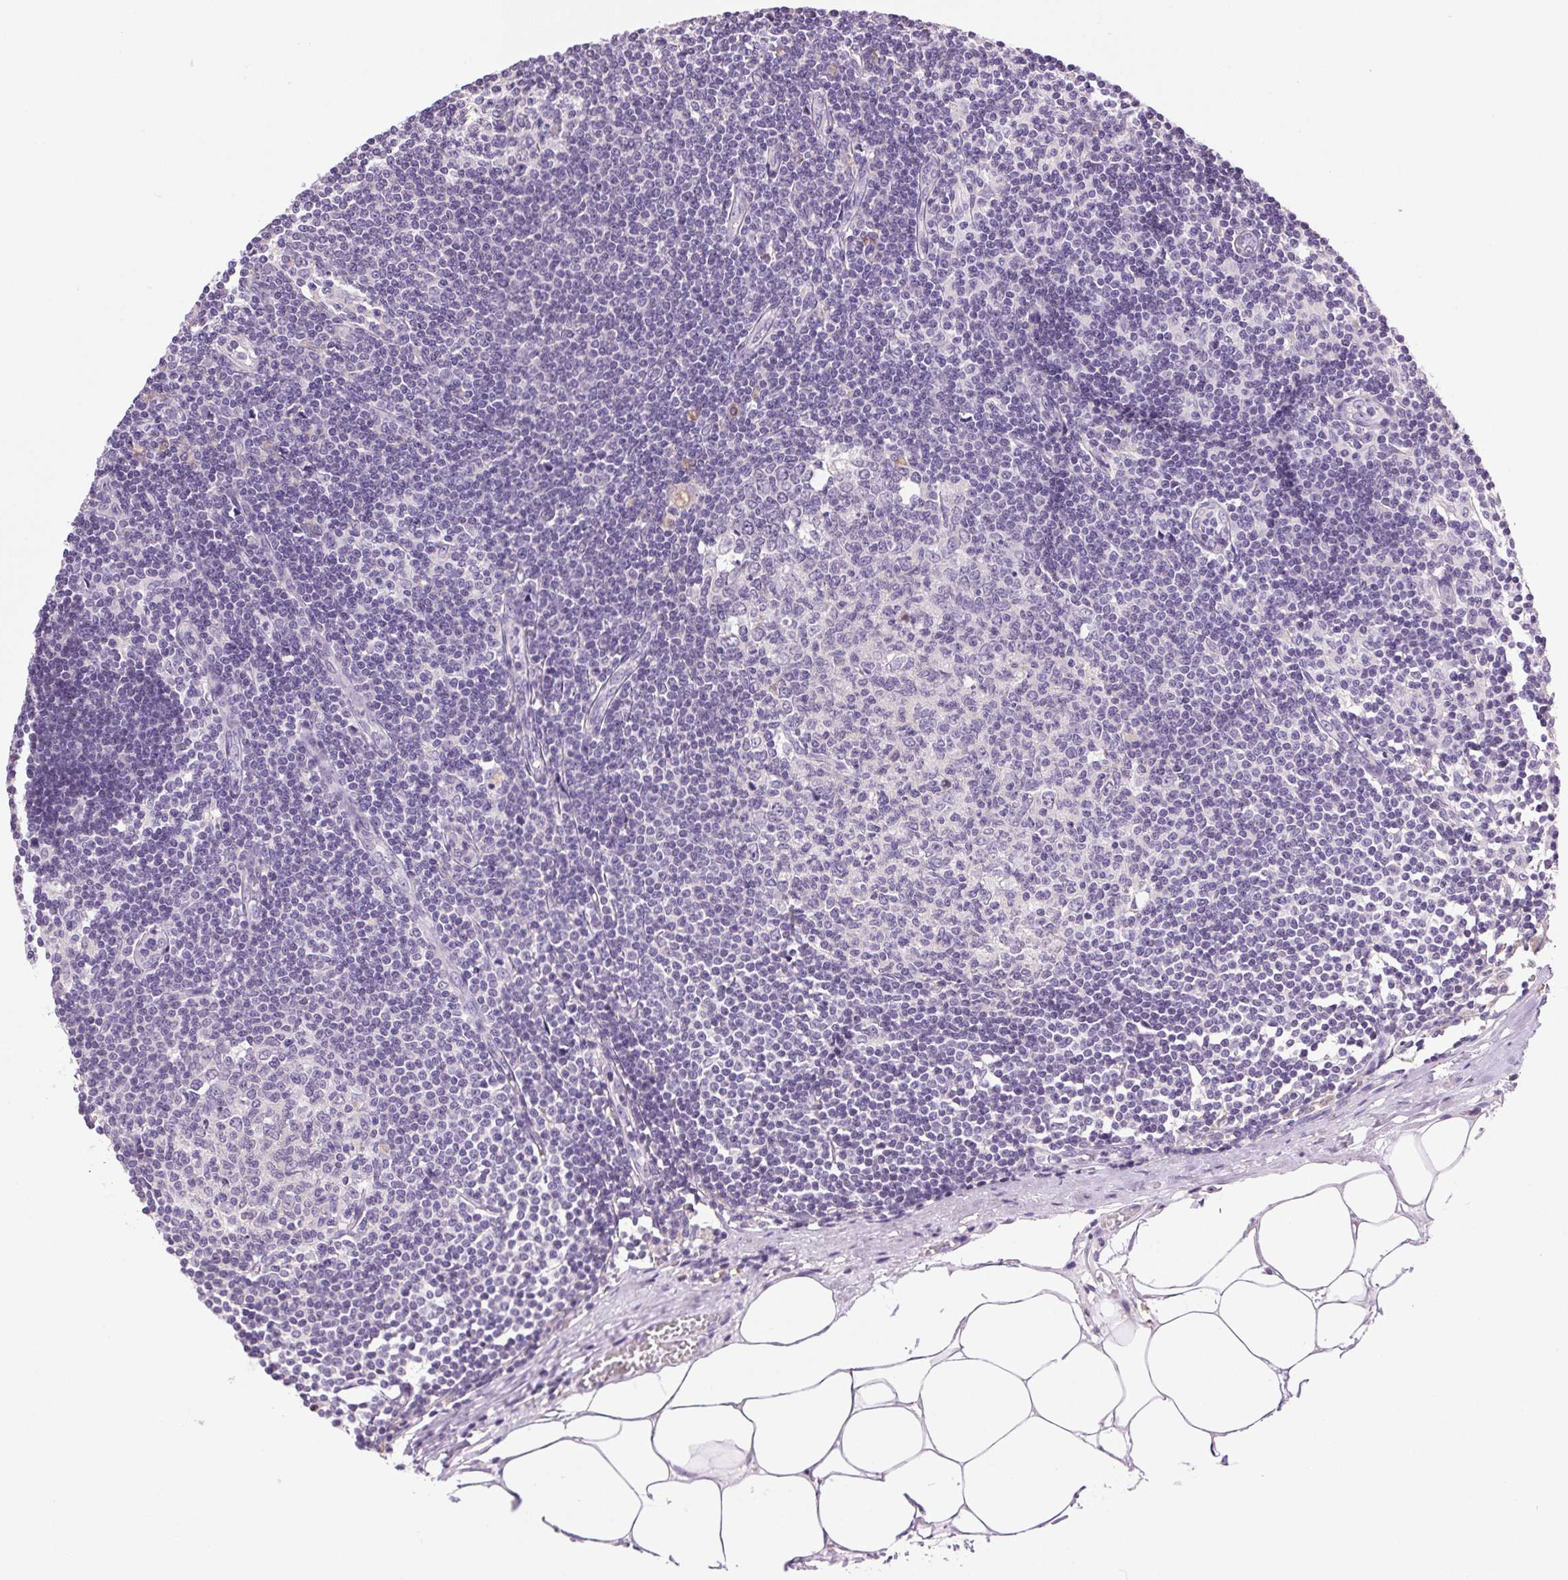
{"staining": {"intensity": "negative", "quantity": "none", "location": "none"}, "tissue": "lymph node", "cell_type": "Germinal center cells", "image_type": "normal", "snomed": [{"axis": "morphology", "description": "Normal tissue, NOS"}, {"axis": "topography", "description": "Lymph node"}], "caption": "Lymph node was stained to show a protein in brown. There is no significant expression in germinal center cells. (DAB (3,3'-diaminobenzidine) immunohistochemistry (IHC) with hematoxylin counter stain).", "gene": "SNX31", "patient": {"sex": "female", "age": 69}}